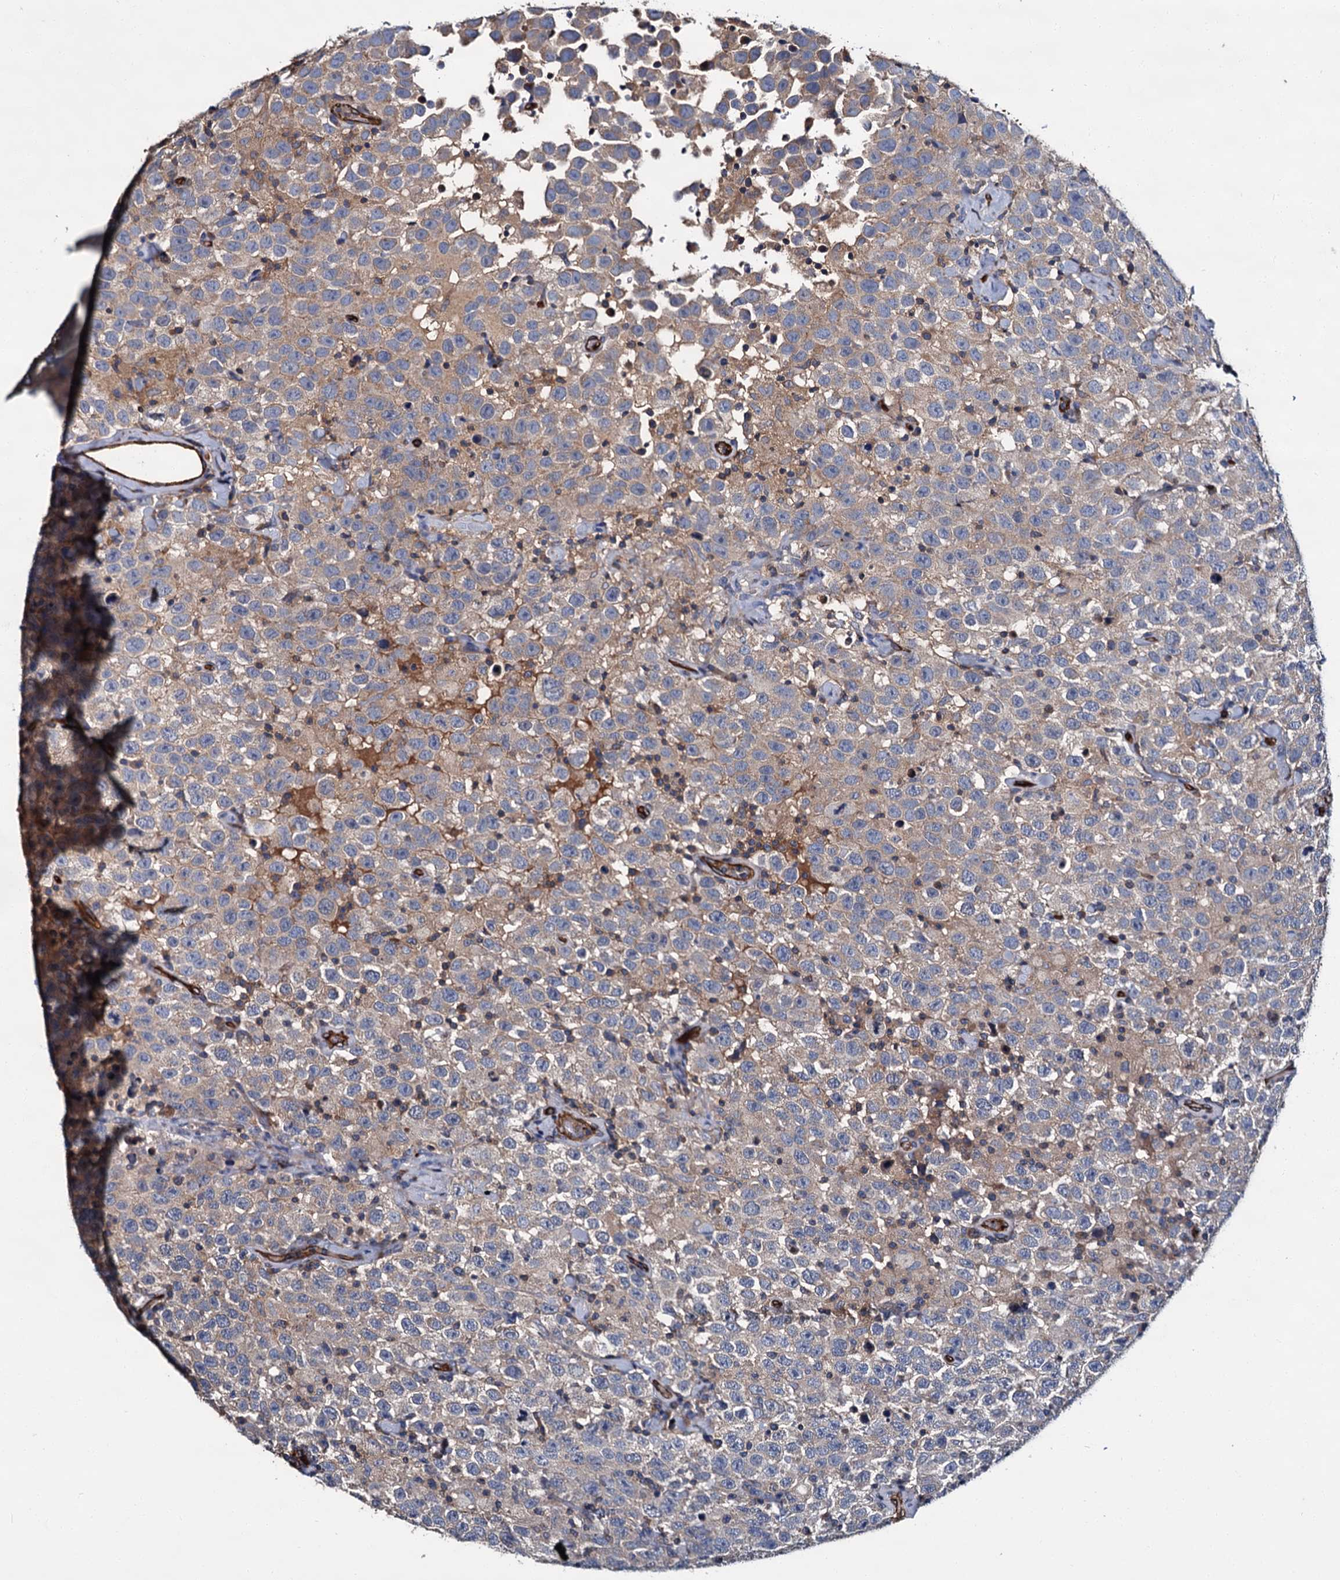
{"staining": {"intensity": "negative", "quantity": "none", "location": "none"}, "tissue": "testis cancer", "cell_type": "Tumor cells", "image_type": "cancer", "snomed": [{"axis": "morphology", "description": "Seminoma, NOS"}, {"axis": "topography", "description": "Testis"}], "caption": "Immunohistochemistry photomicrograph of neoplastic tissue: testis seminoma stained with DAB reveals no significant protein positivity in tumor cells.", "gene": "CACNA1C", "patient": {"sex": "male", "age": 41}}